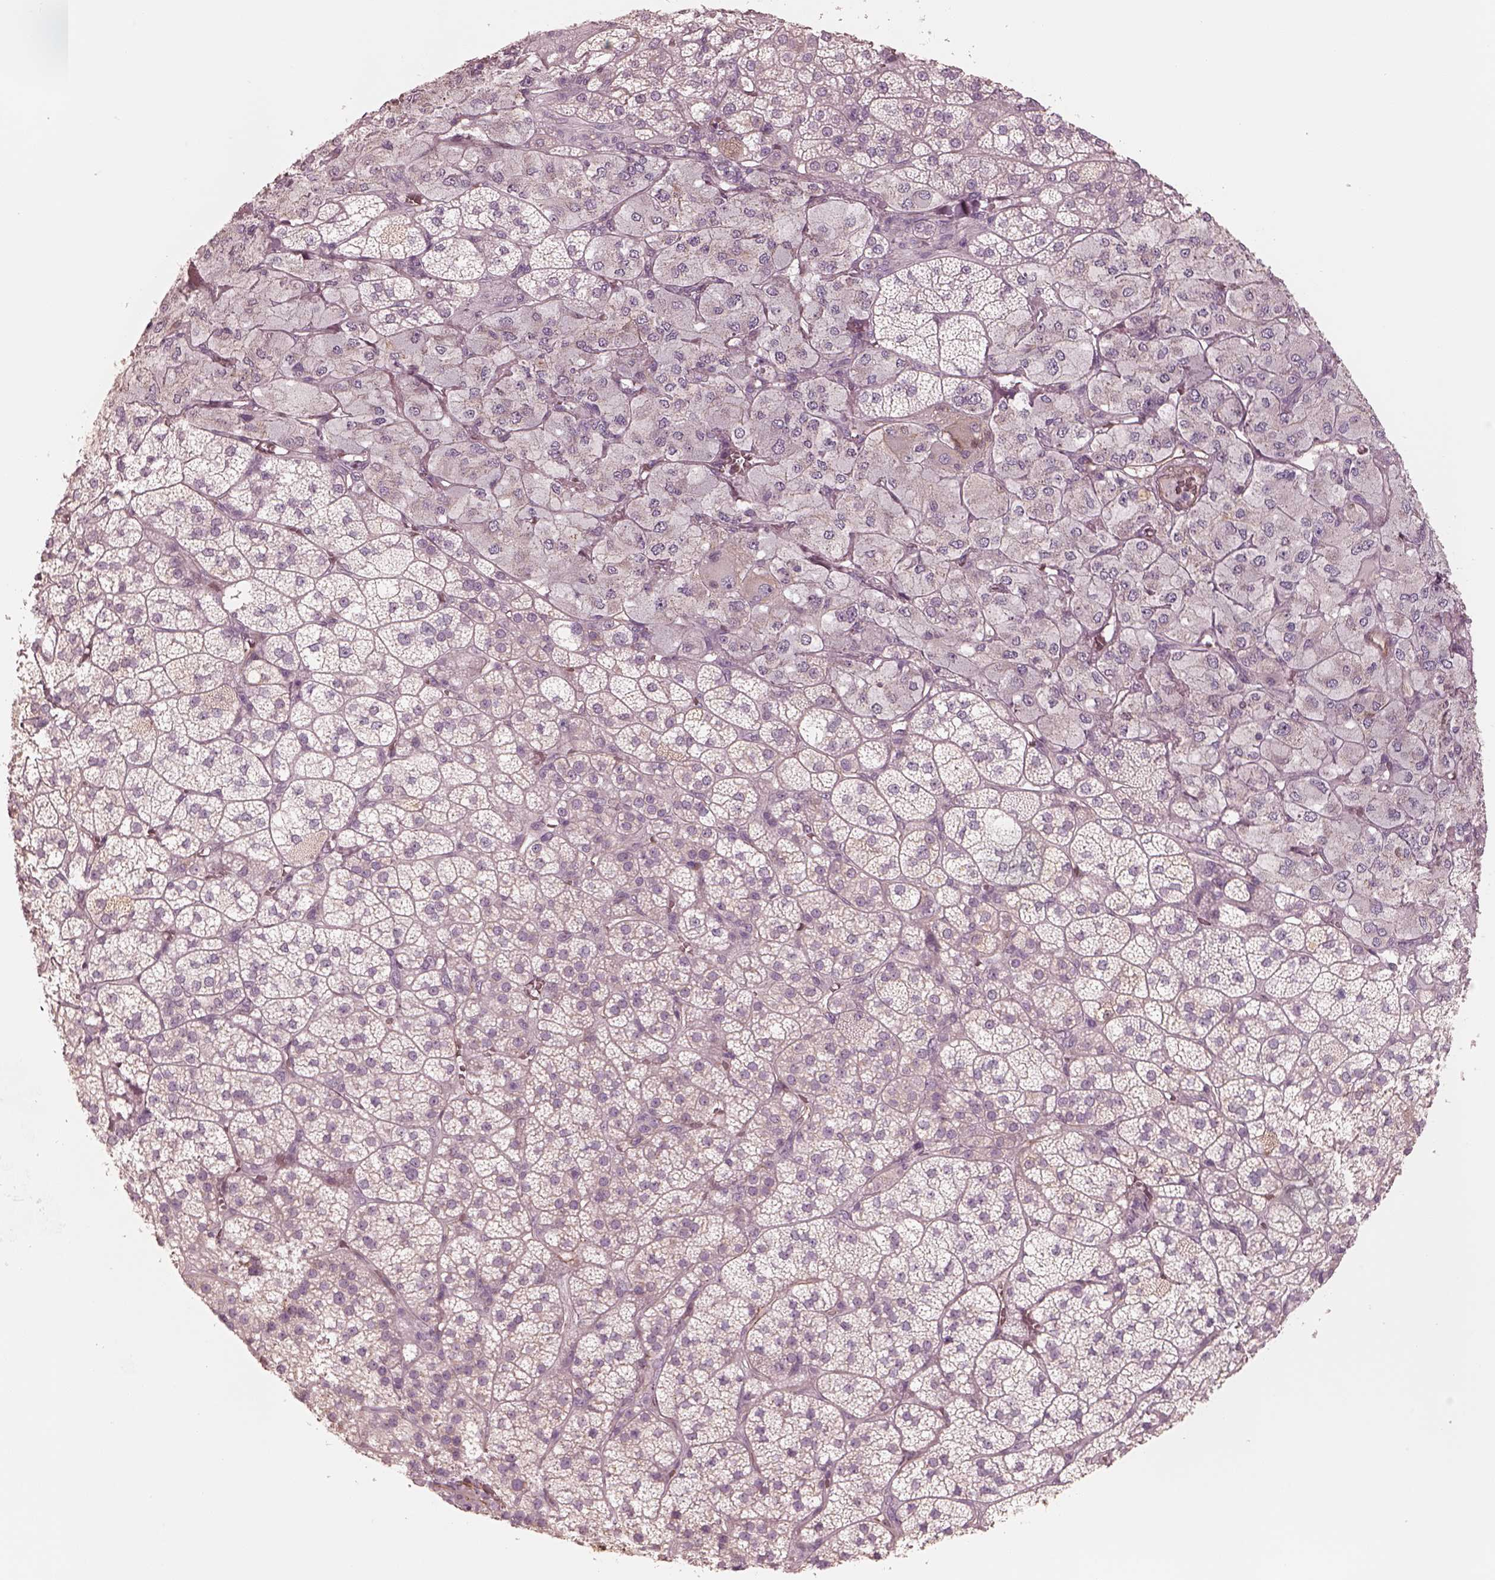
{"staining": {"intensity": "negative", "quantity": "none", "location": "none"}, "tissue": "adrenal gland", "cell_type": "Glandular cells", "image_type": "normal", "snomed": [{"axis": "morphology", "description": "Normal tissue, NOS"}, {"axis": "topography", "description": "Adrenal gland"}], "caption": "Immunohistochemistry image of unremarkable adrenal gland stained for a protein (brown), which displays no positivity in glandular cells. (DAB (3,3'-diaminobenzidine) immunohistochemistry (IHC) visualized using brightfield microscopy, high magnification).", "gene": "CRYM", "patient": {"sex": "female", "age": 60}}